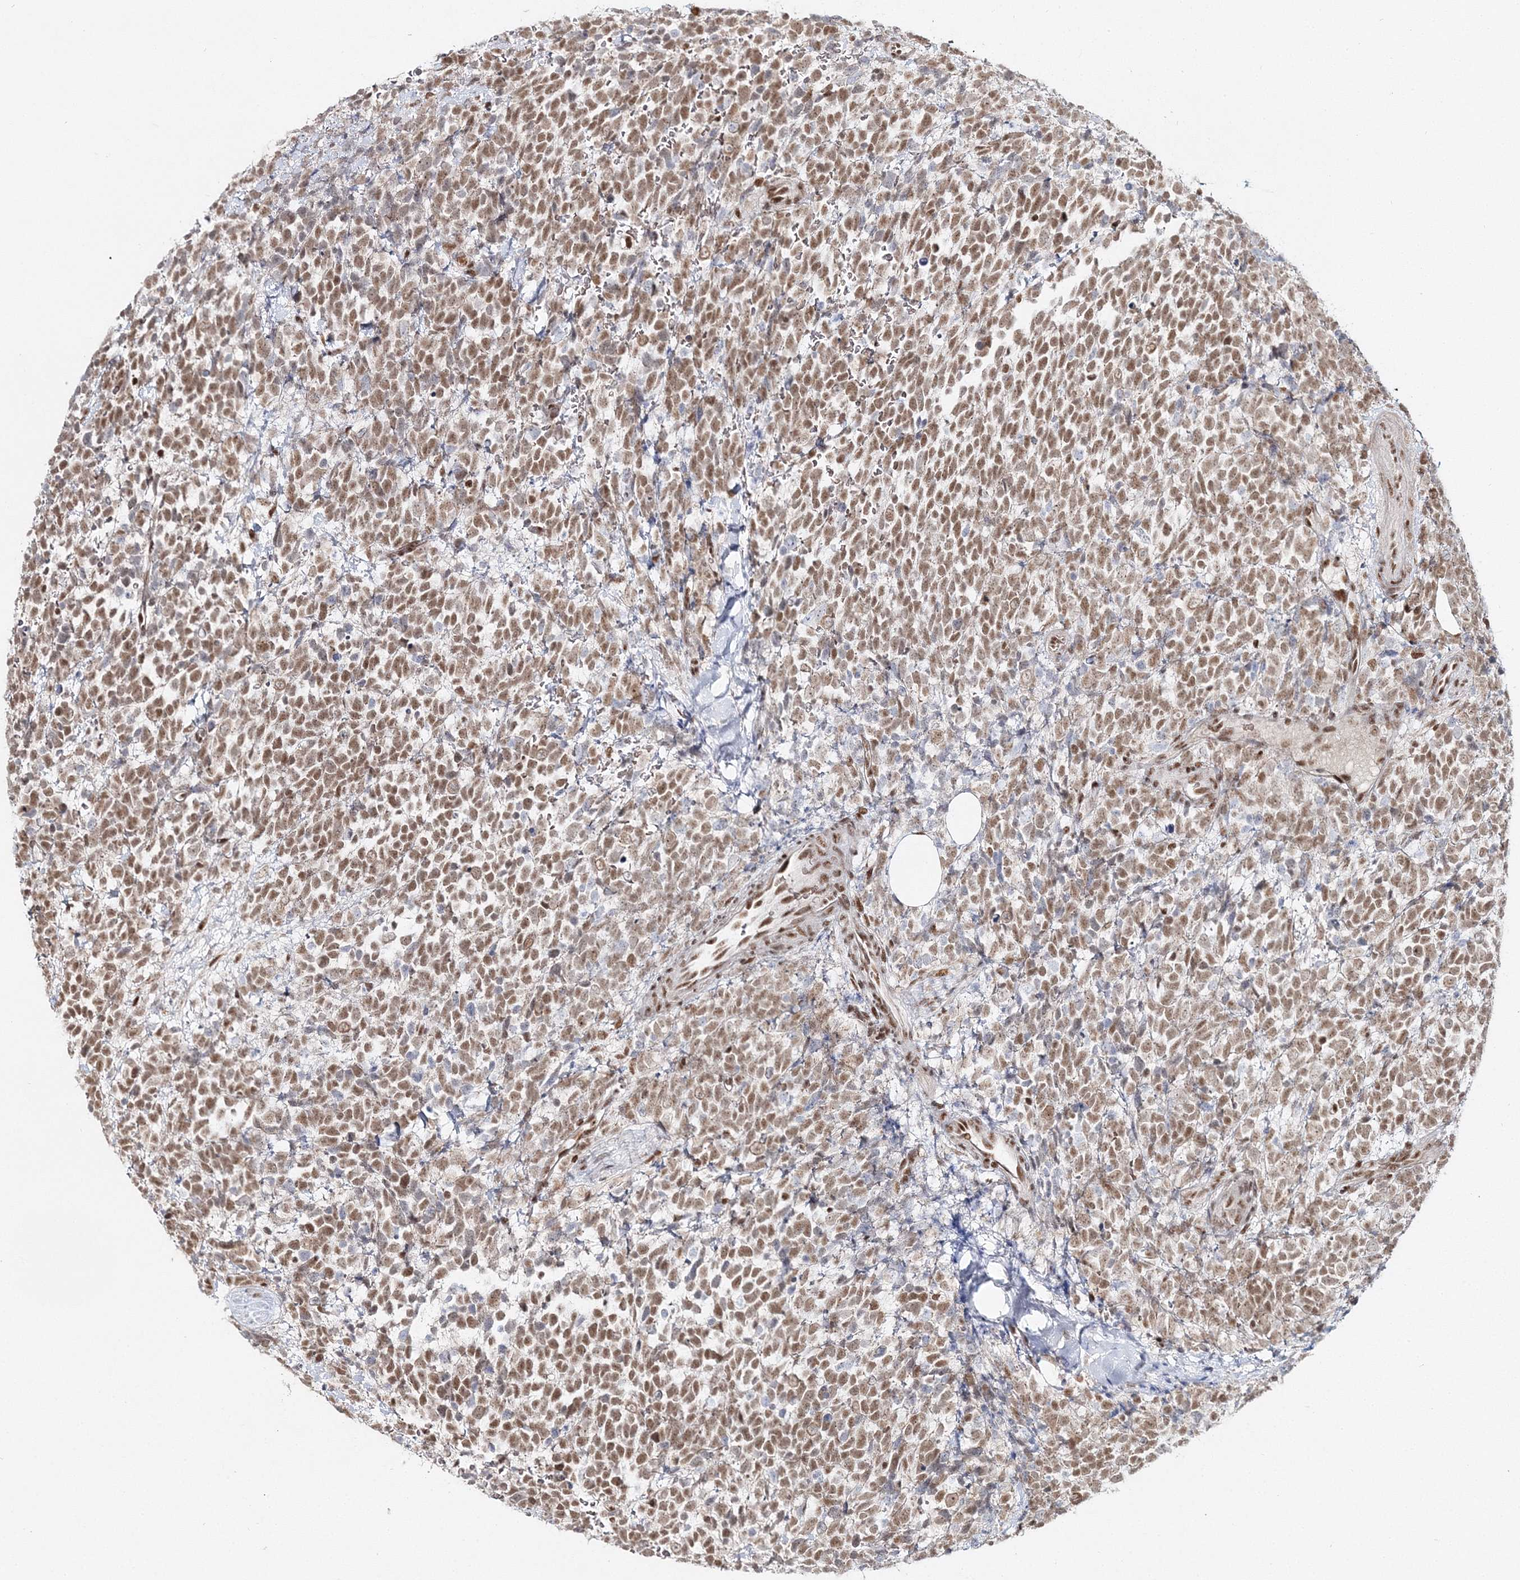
{"staining": {"intensity": "moderate", "quantity": ">75%", "location": "nuclear"}, "tissue": "urothelial cancer", "cell_type": "Tumor cells", "image_type": "cancer", "snomed": [{"axis": "morphology", "description": "Urothelial carcinoma, High grade"}, {"axis": "topography", "description": "Urinary bladder"}], "caption": "Urothelial carcinoma (high-grade) stained with DAB (3,3'-diaminobenzidine) immunohistochemistry shows medium levels of moderate nuclear staining in about >75% of tumor cells. (brown staining indicates protein expression, while blue staining denotes nuclei).", "gene": "QRICH1", "patient": {"sex": "female", "age": 82}}